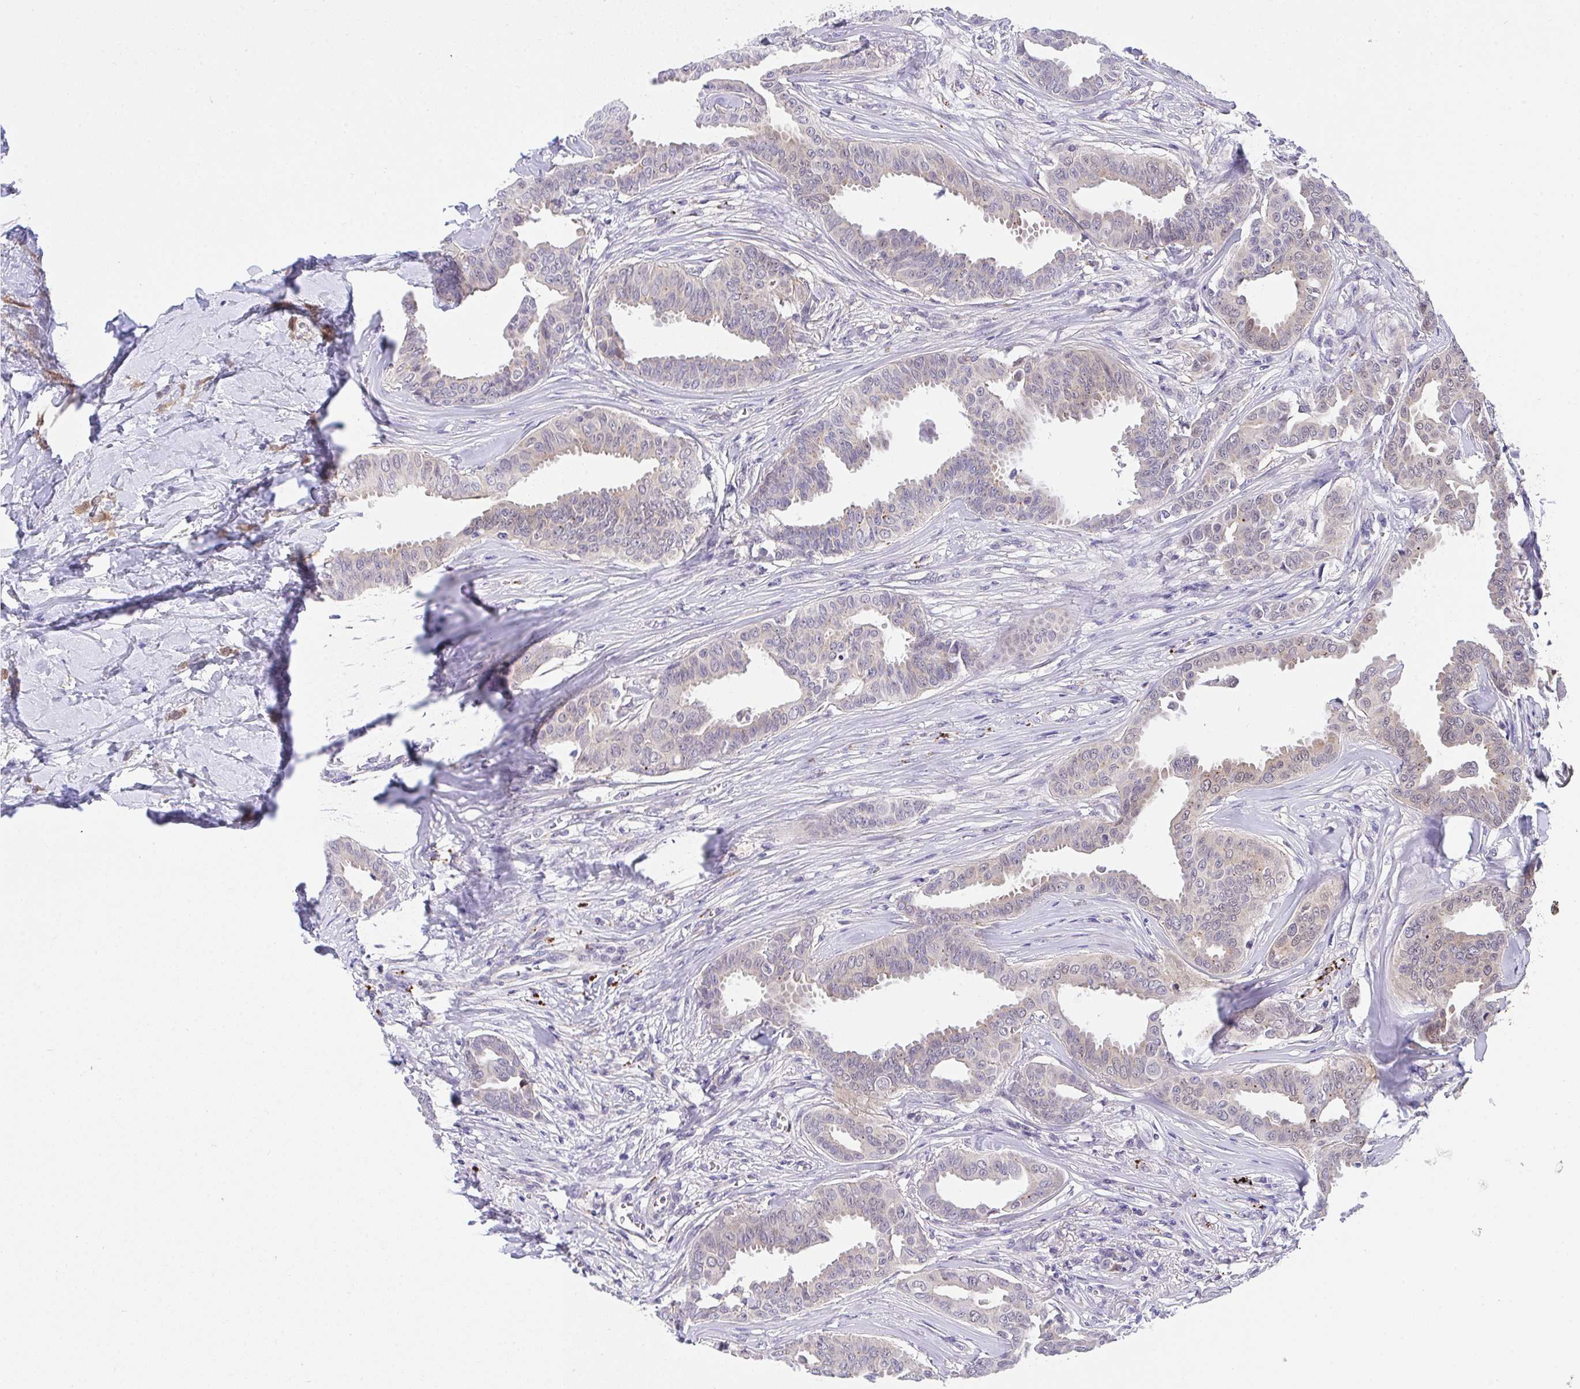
{"staining": {"intensity": "weak", "quantity": "<25%", "location": "cytoplasmic/membranous,nuclear"}, "tissue": "breast cancer", "cell_type": "Tumor cells", "image_type": "cancer", "snomed": [{"axis": "morphology", "description": "Duct carcinoma"}, {"axis": "topography", "description": "Breast"}], "caption": "Image shows no protein staining in tumor cells of breast invasive ductal carcinoma tissue.", "gene": "HOXD12", "patient": {"sex": "female", "age": 45}}